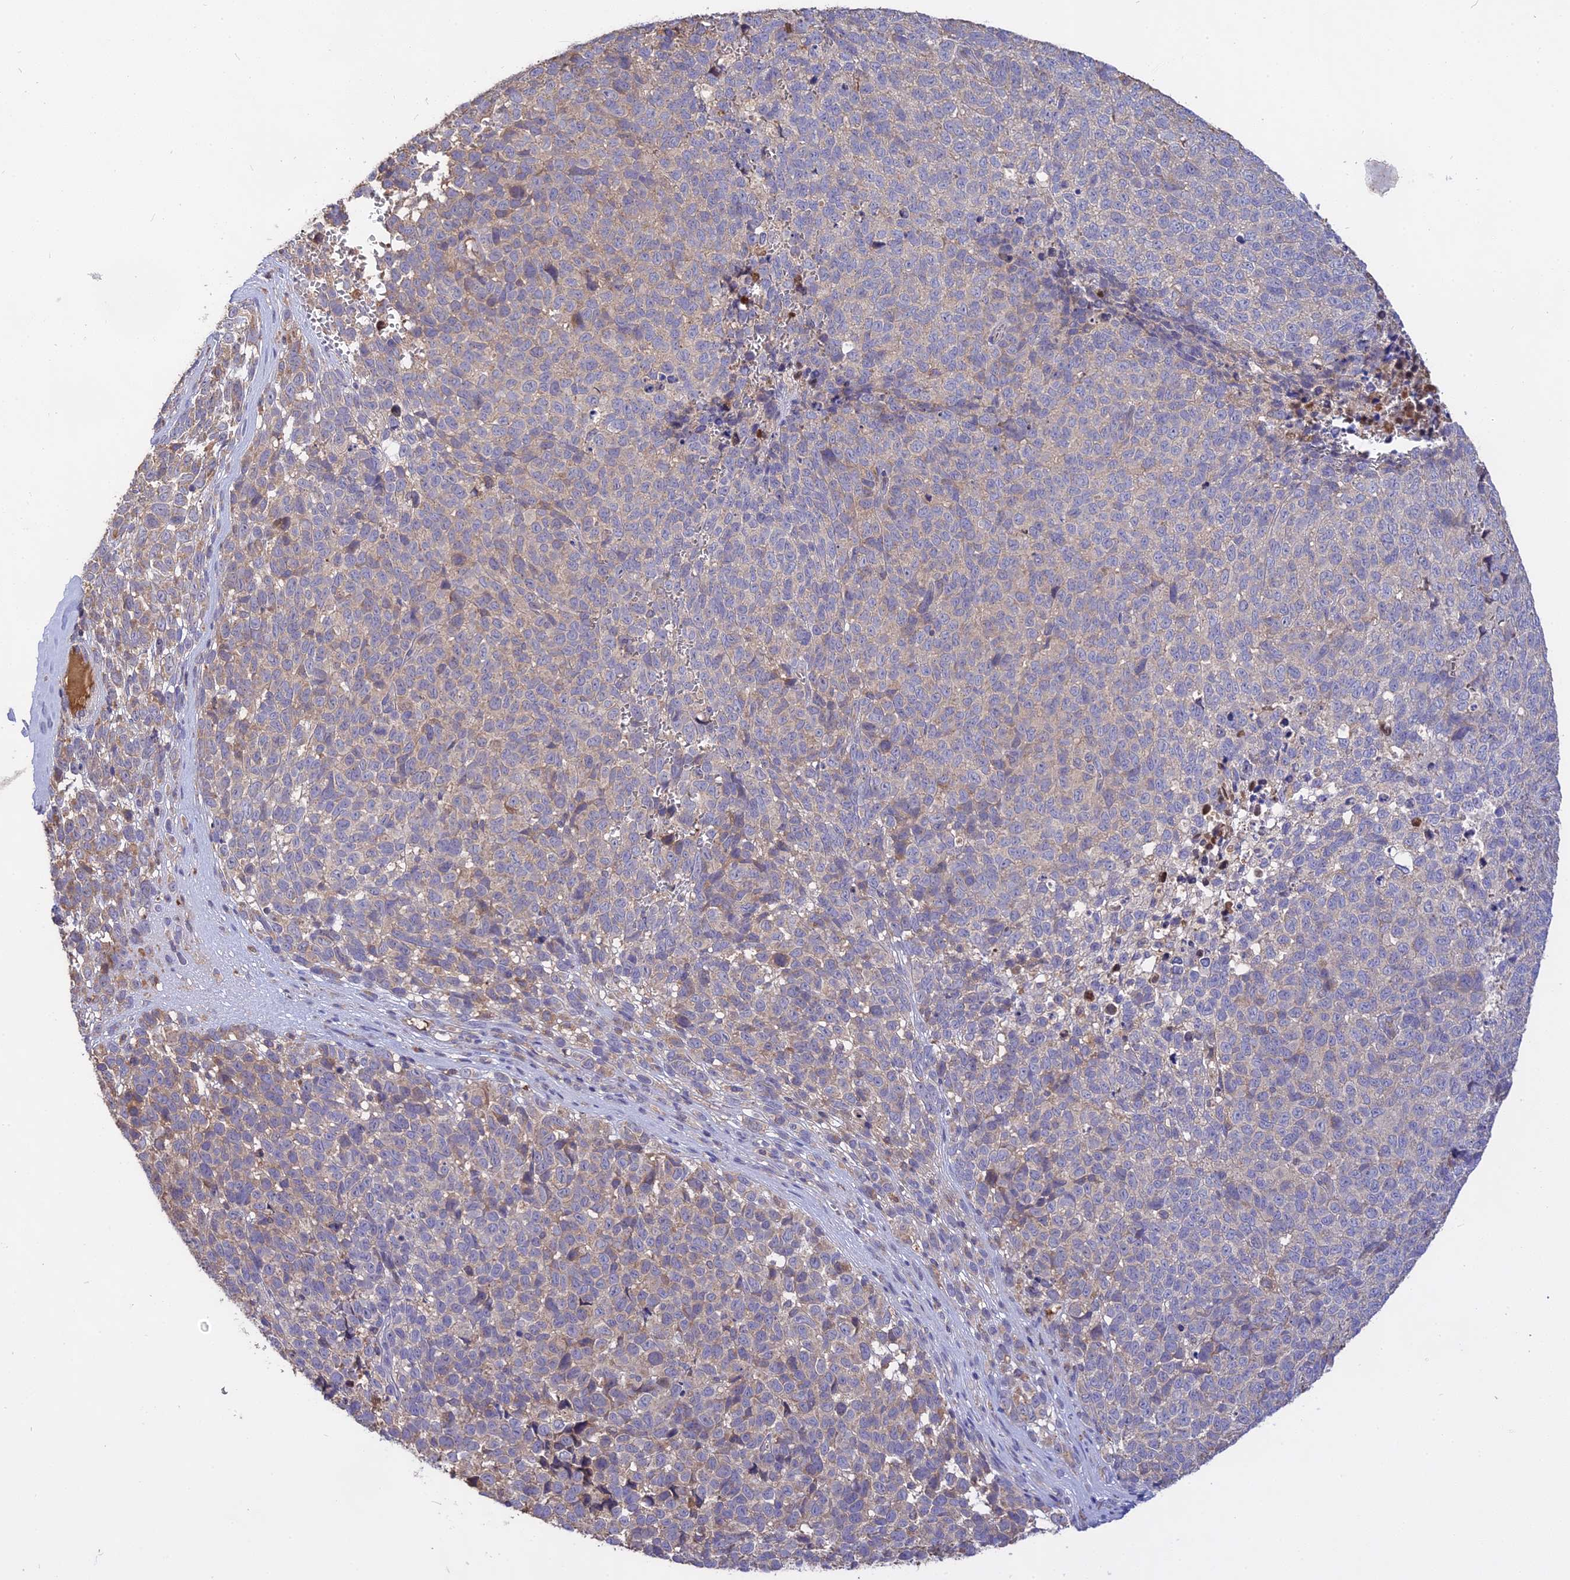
{"staining": {"intensity": "weak", "quantity": "<25%", "location": "cytoplasmic/membranous"}, "tissue": "melanoma", "cell_type": "Tumor cells", "image_type": "cancer", "snomed": [{"axis": "morphology", "description": "Malignant melanoma, NOS"}, {"axis": "topography", "description": "Nose, NOS"}], "caption": "High magnification brightfield microscopy of malignant melanoma stained with DAB (brown) and counterstained with hematoxylin (blue): tumor cells show no significant positivity.", "gene": "NUDT8", "patient": {"sex": "female", "age": 48}}